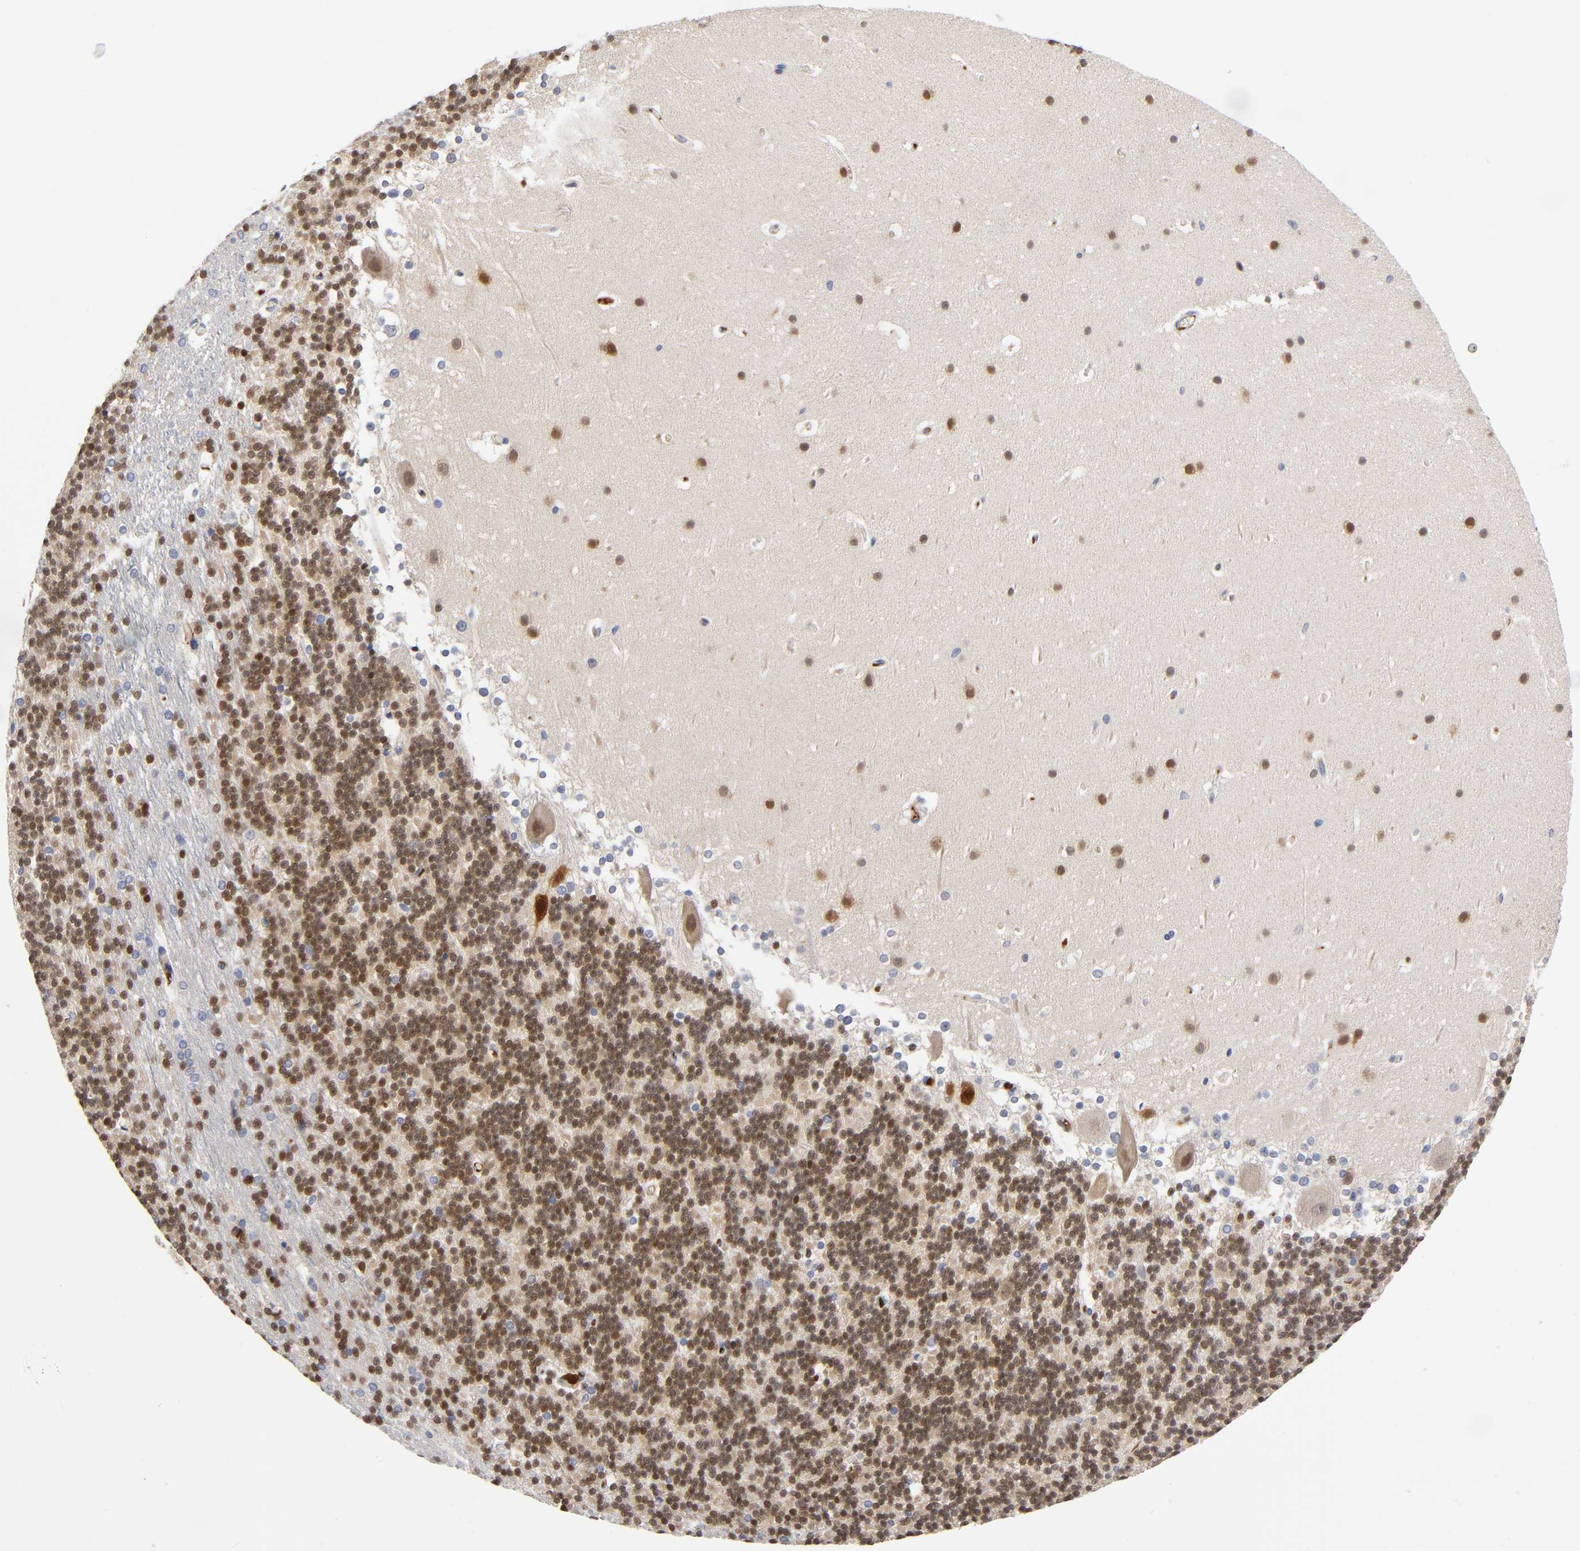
{"staining": {"intensity": "moderate", "quantity": ">75%", "location": "cytoplasmic/membranous,nuclear"}, "tissue": "cerebellum", "cell_type": "Cells in granular layer", "image_type": "normal", "snomed": [{"axis": "morphology", "description": "Normal tissue, NOS"}, {"axis": "topography", "description": "Cerebellum"}], "caption": "Moderate cytoplasmic/membranous,nuclear protein staining is seen in about >75% of cells in granular layer in cerebellum. The staining was performed using DAB (3,3'-diaminobenzidine), with brown indicating positive protein expression. Nuclei are stained blue with hematoxylin.", "gene": "NOVA1", "patient": {"sex": "female", "age": 19}}